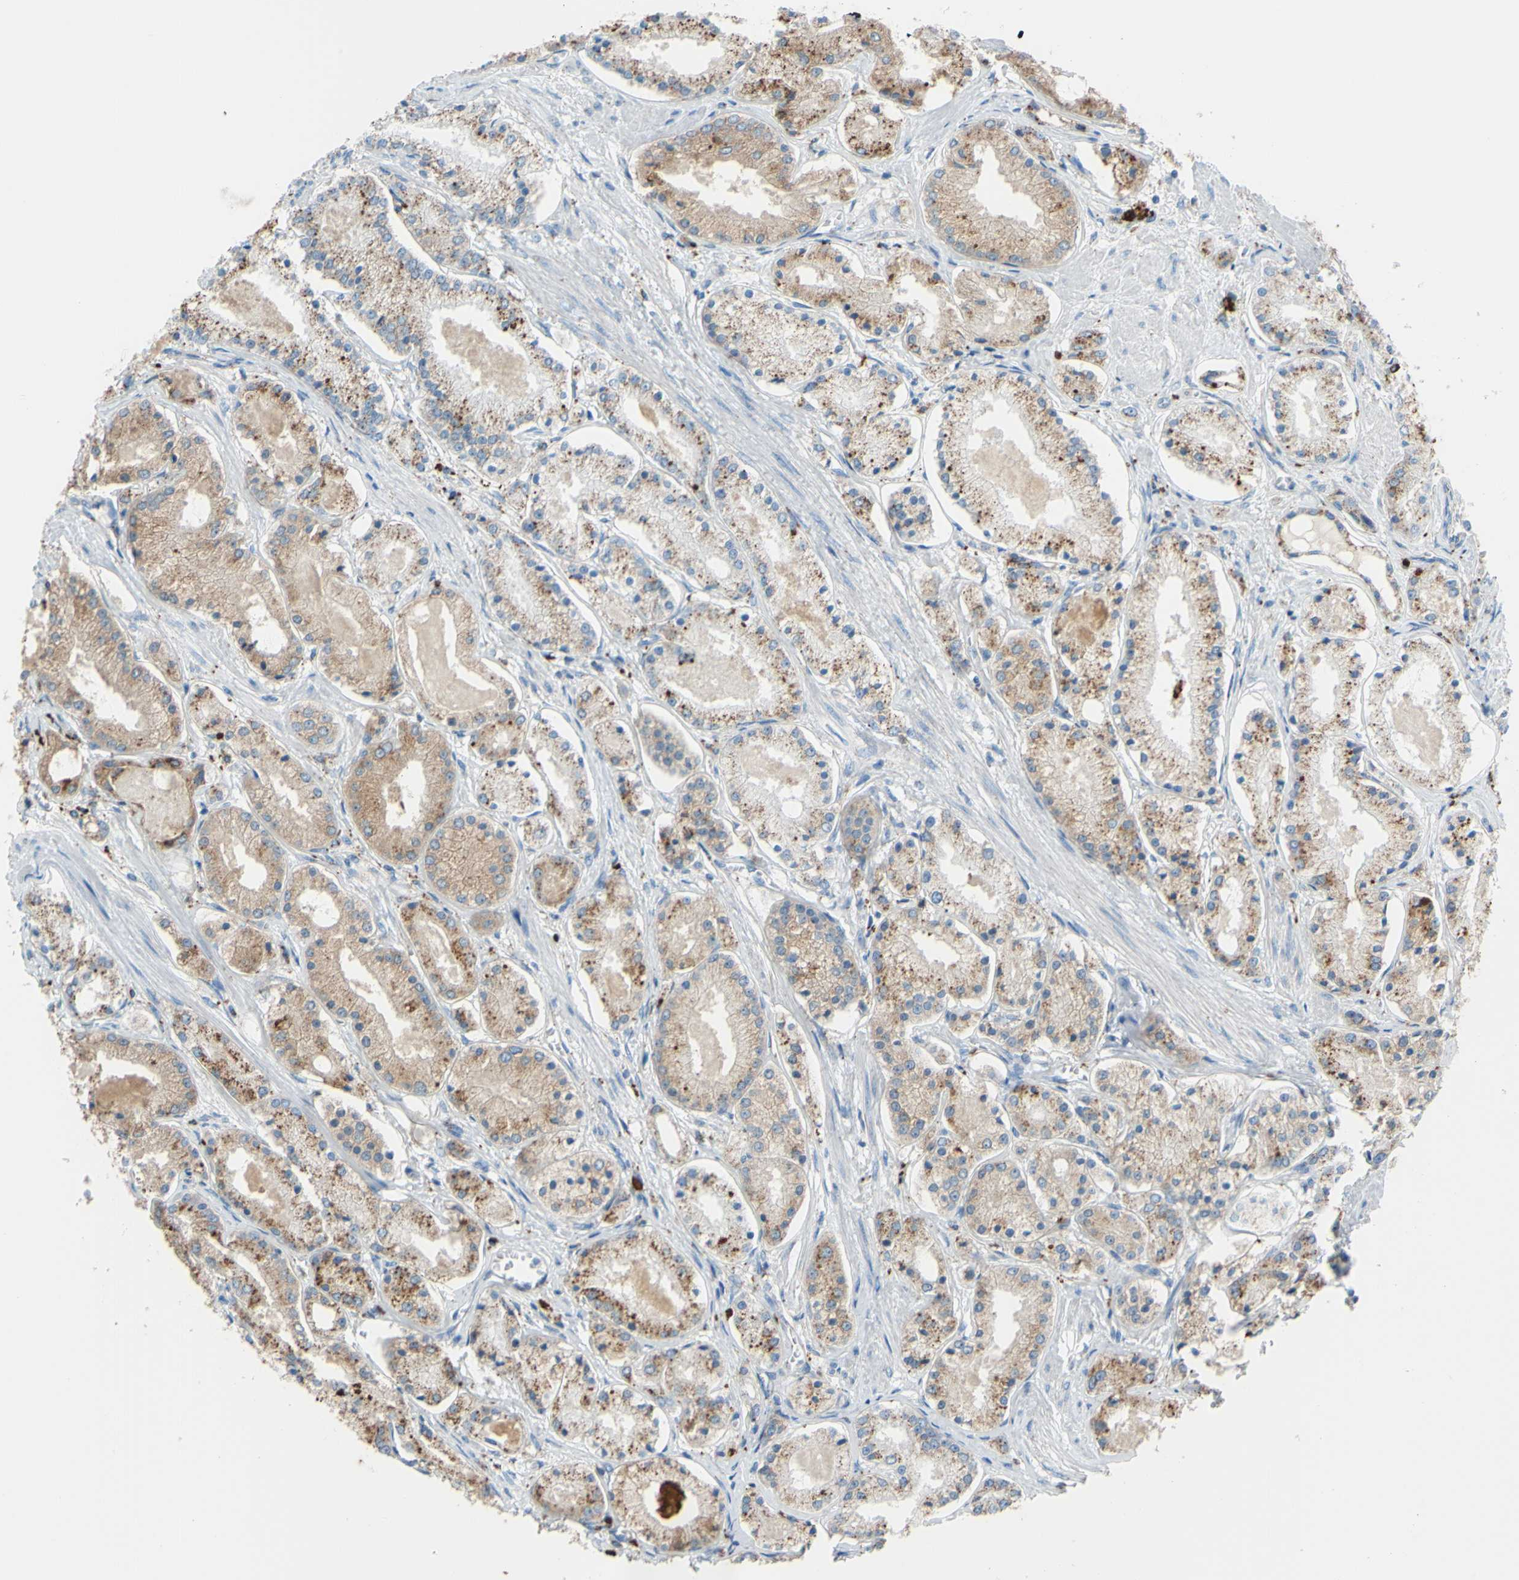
{"staining": {"intensity": "moderate", "quantity": ">75%", "location": "cytoplasmic/membranous"}, "tissue": "prostate cancer", "cell_type": "Tumor cells", "image_type": "cancer", "snomed": [{"axis": "morphology", "description": "Adenocarcinoma, High grade"}, {"axis": "topography", "description": "Prostate"}], "caption": "Immunohistochemistry (IHC) histopathology image of human prostate cancer stained for a protein (brown), which displays medium levels of moderate cytoplasmic/membranous expression in approximately >75% of tumor cells.", "gene": "CTSD", "patient": {"sex": "male", "age": 66}}